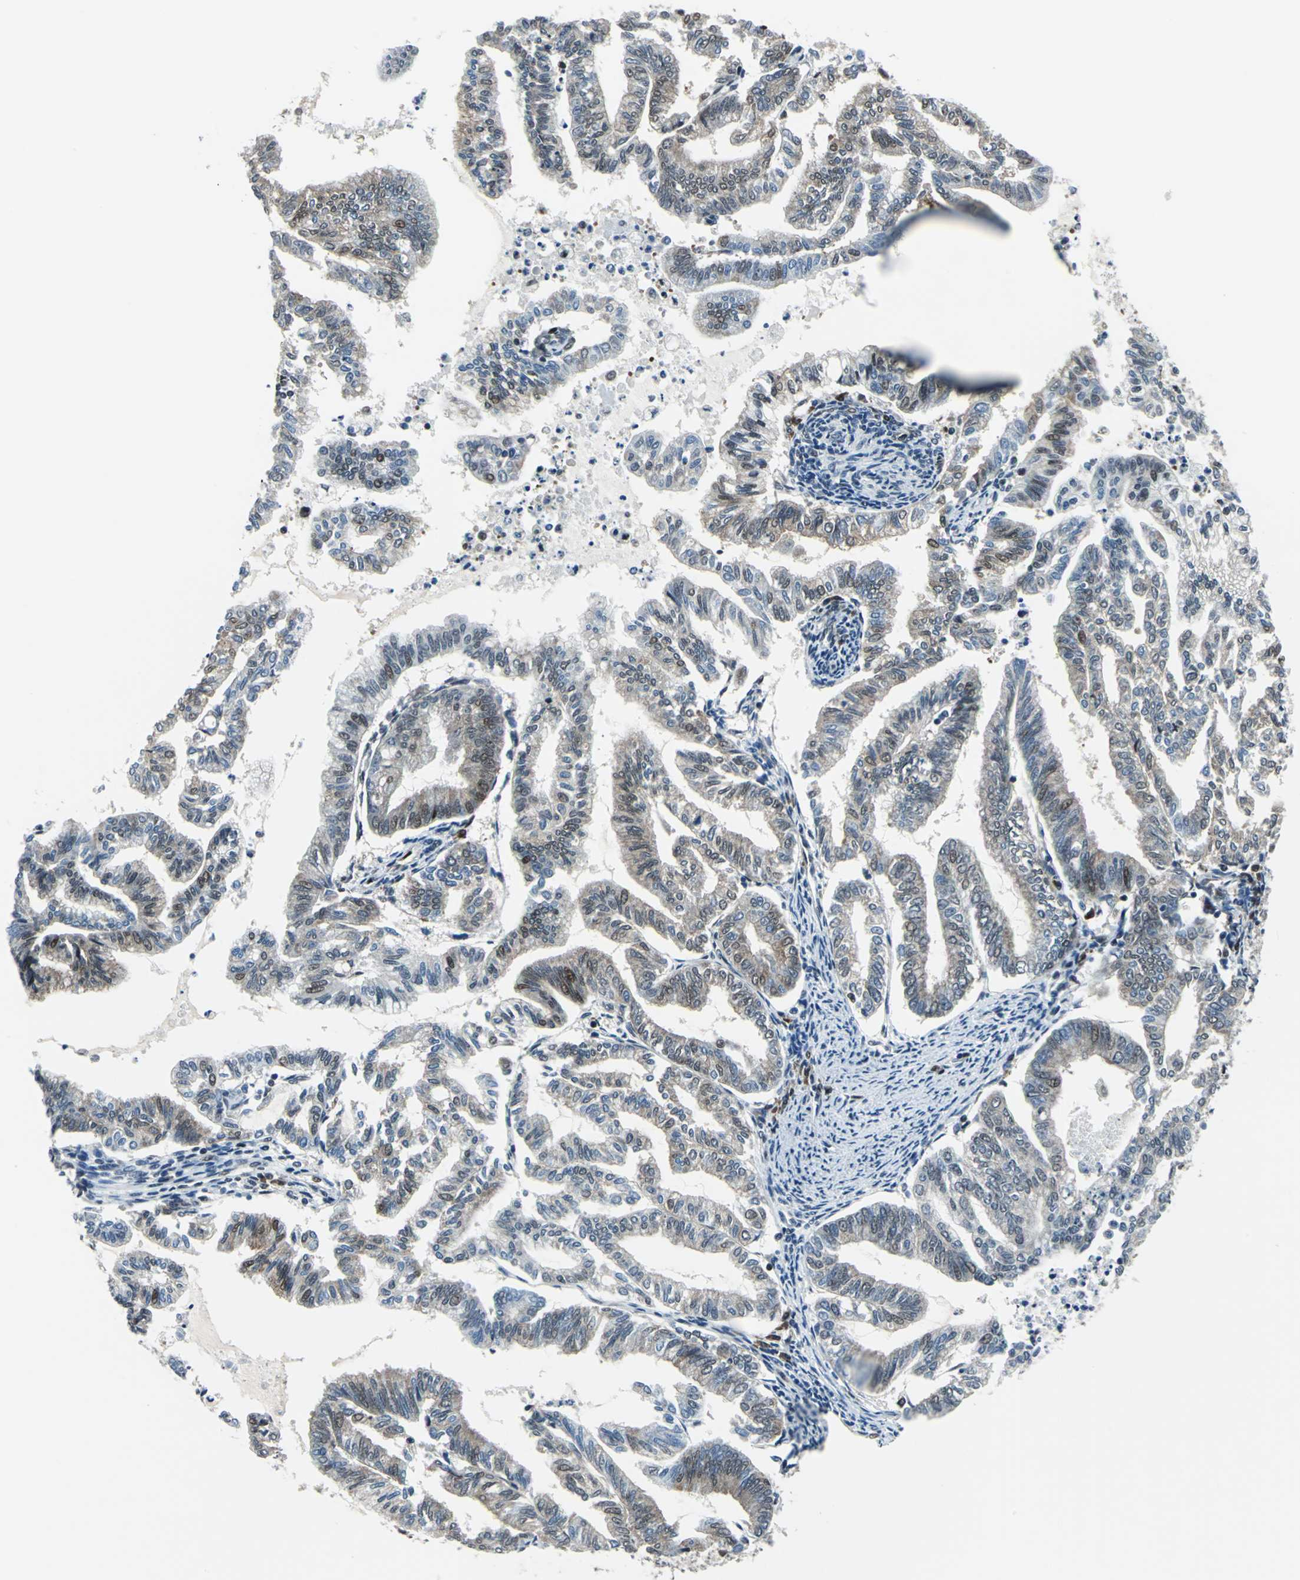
{"staining": {"intensity": "moderate", "quantity": "<25%", "location": "cytoplasmic/membranous,nuclear"}, "tissue": "endometrial cancer", "cell_type": "Tumor cells", "image_type": "cancer", "snomed": [{"axis": "morphology", "description": "Adenocarcinoma, NOS"}, {"axis": "topography", "description": "Endometrium"}], "caption": "Endometrial cancer stained with DAB immunohistochemistry (IHC) shows low levels of moderate cytoplasmic/membranous and nuclear staining in approximately <25% of tumor cells.", "gene": "POLR3K", "patient": {"sex": "female", "age": 79}}